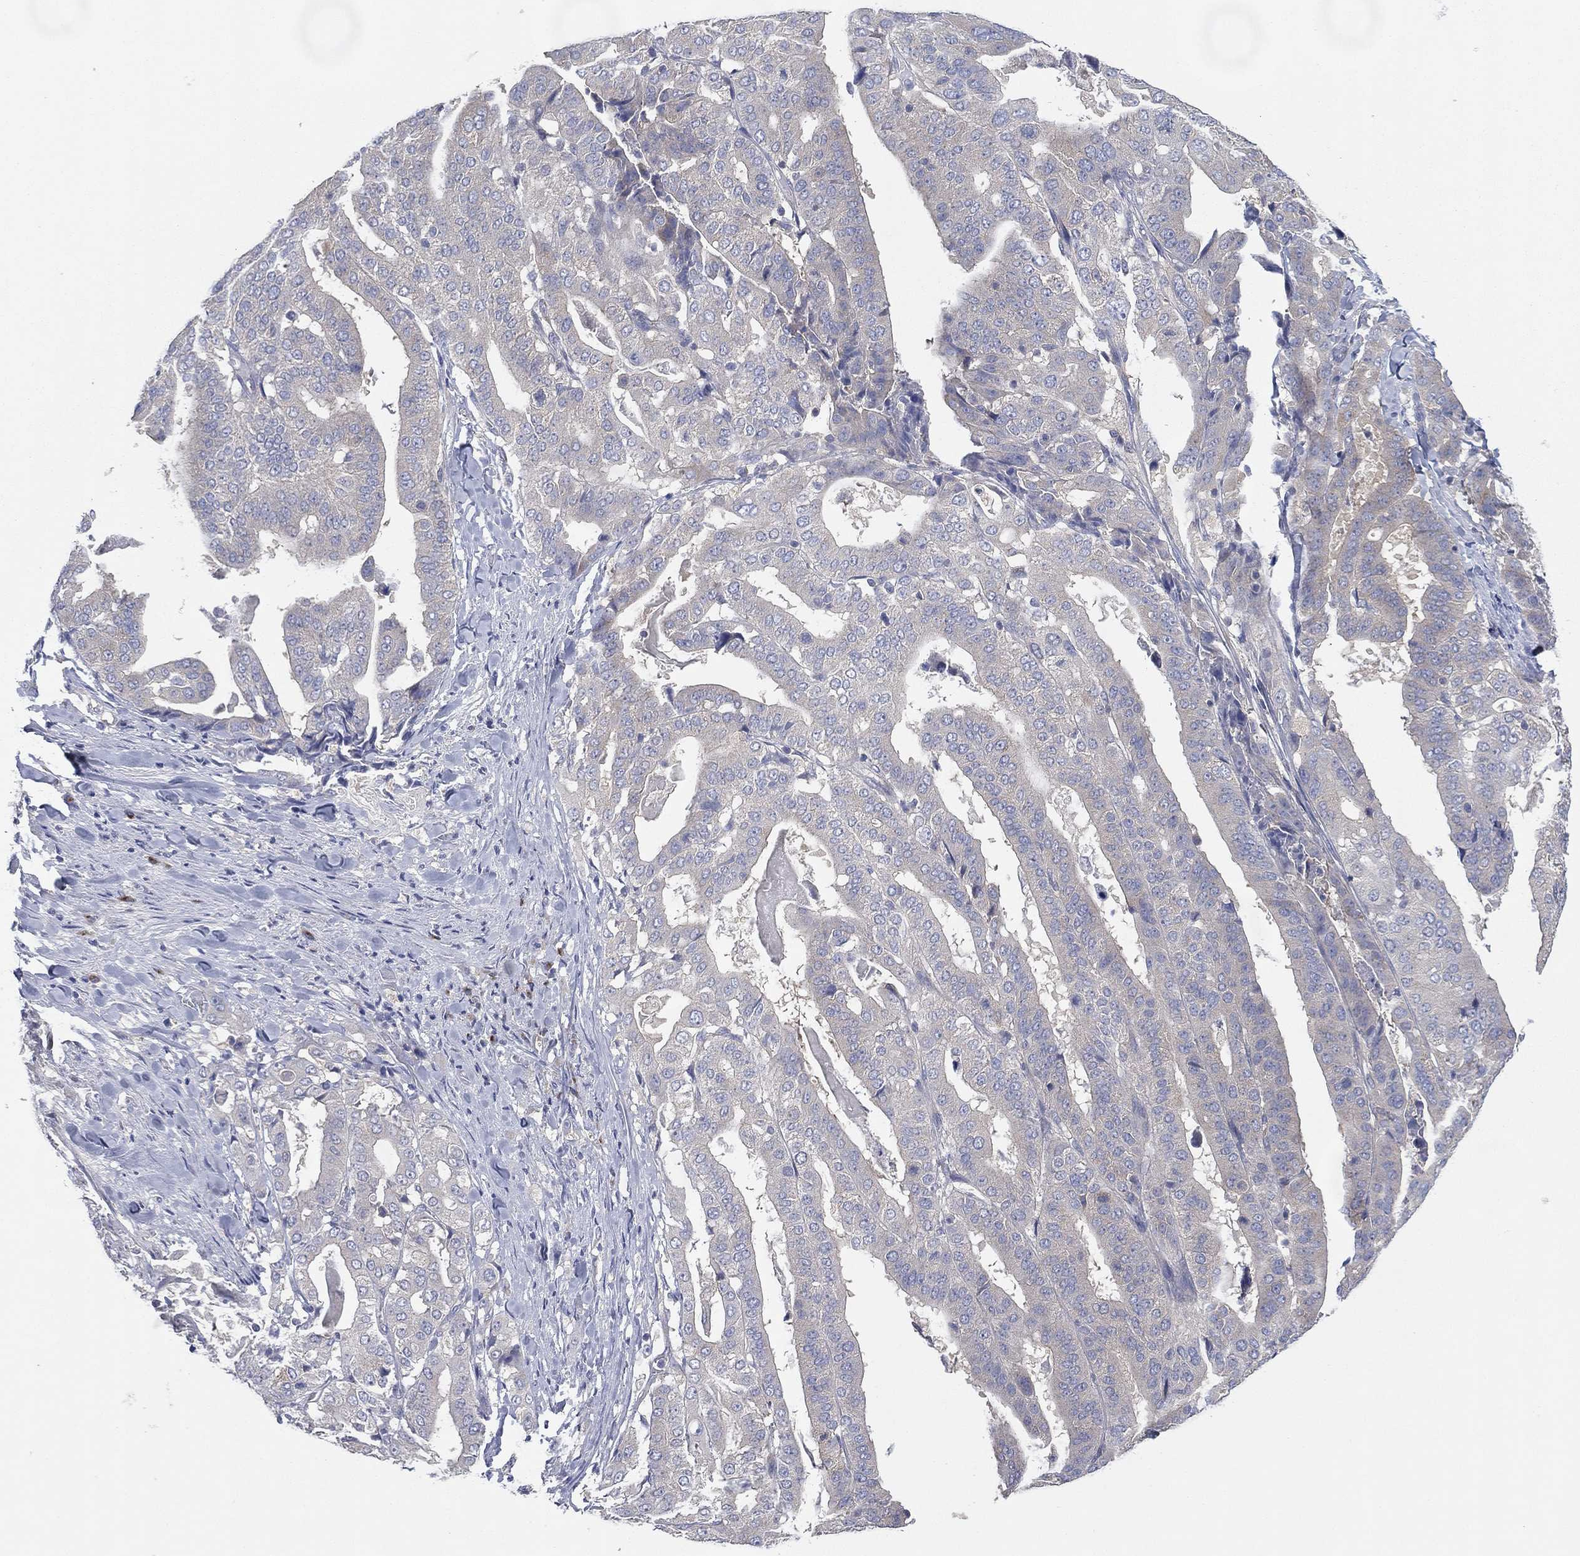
{"staining": {"intensity": "negative", "quantity": "none", "location": "none"}, "tissue": "stomach cancer", "cell_type": "Tumor cells", "image_type": "cancer", "snomed": [{"axis": "morphology", "description": "Adenocarcinoma, NOS"}, {"axis": "topography", "description": "Stomach"}], "caption": "Histopathology image shows no significant protein expression in tumor cells of stomach cancer. (Stains: DAB (3,3'-diaminobenzidine) immunohistochemistry with hematoxylin counter stain, Microscopy: brightfield microscopy at high magnification).", "gene": "ATP8A2", "patient": {"sex": "male", "age": 48}}